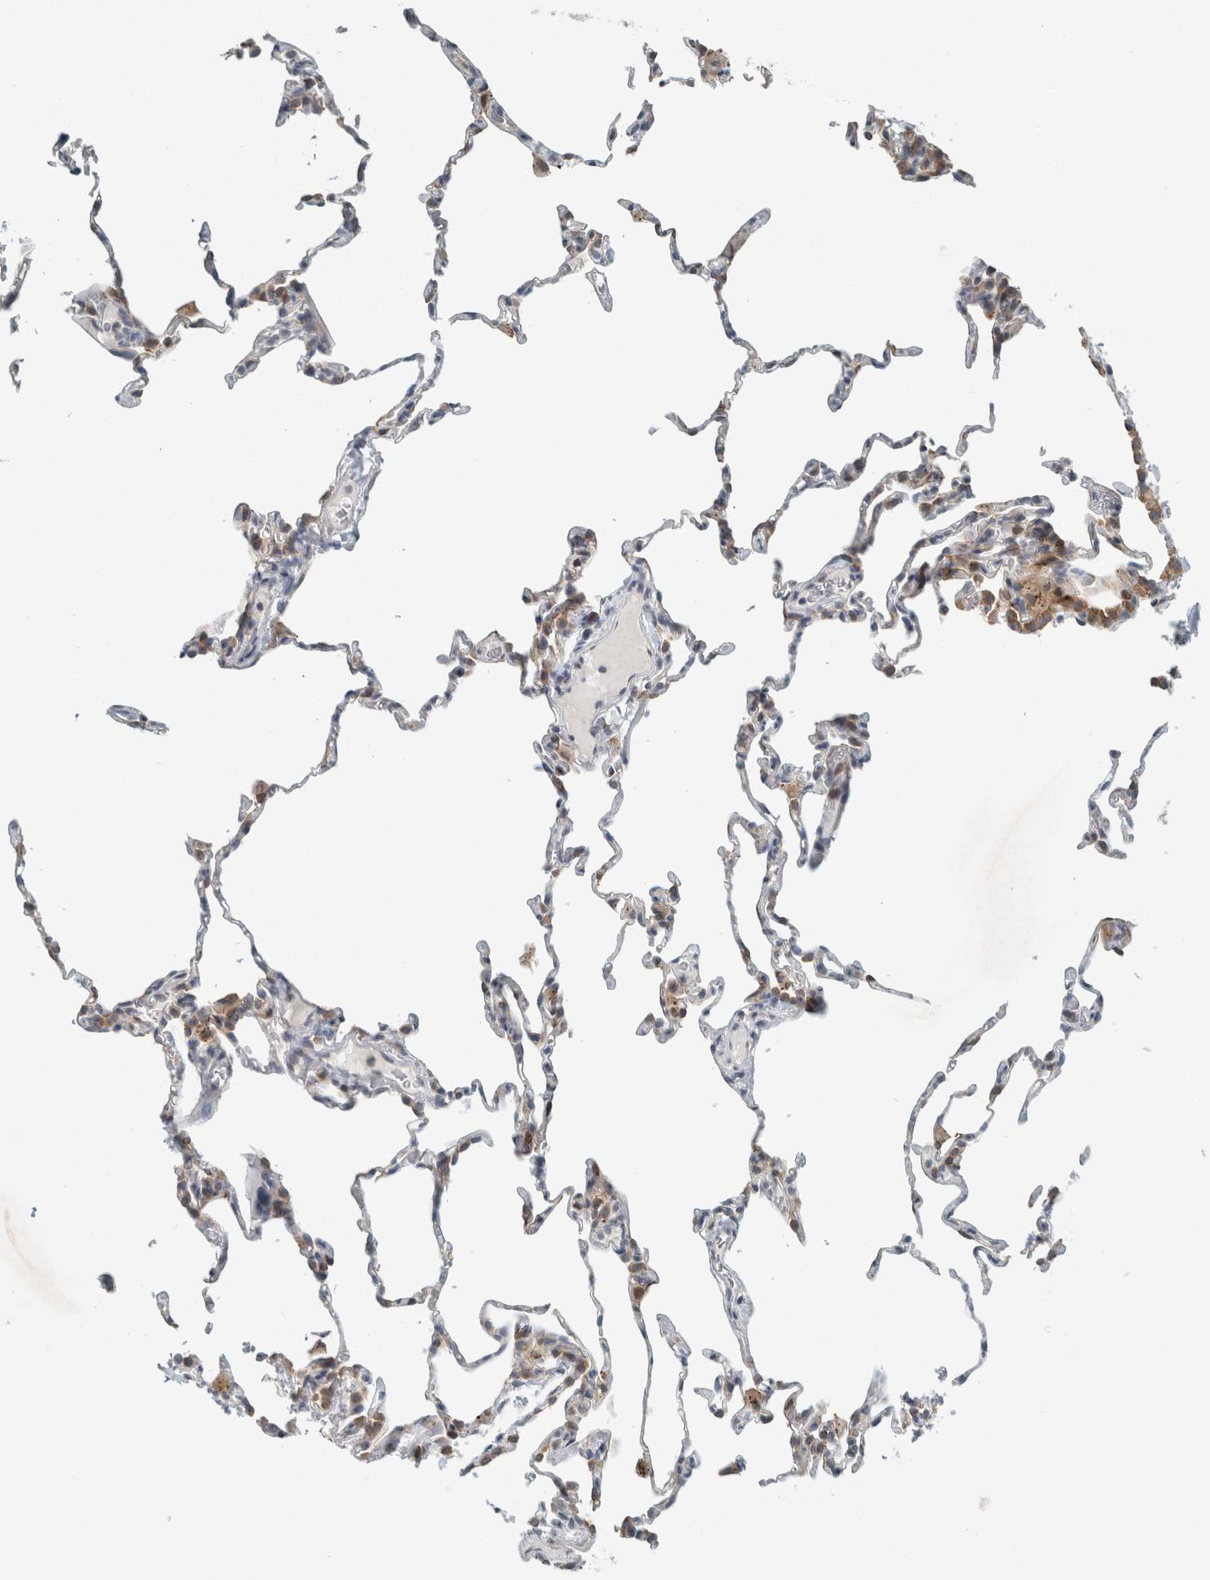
{"staining": {"intensity": "negative", "quantity": "none", "location": "none"}, "tissue": "lung", "cell_type": "Alveolar cells", "image_type": "normal", "snomed": [{"axis": "morphology", "description": "Normal tissue, NOS"}, {"axis": "topography", "description": "Lung"}], "caption": "The immunohistochemistry micrograph has no significant expression in alveolar cells of lung. The staining is performed using DAB brown chromogen with nuclei counter-stained in using hematoxylin.", "gene": "KIF1C", "patient": {"sex": "male", "age": 20}}